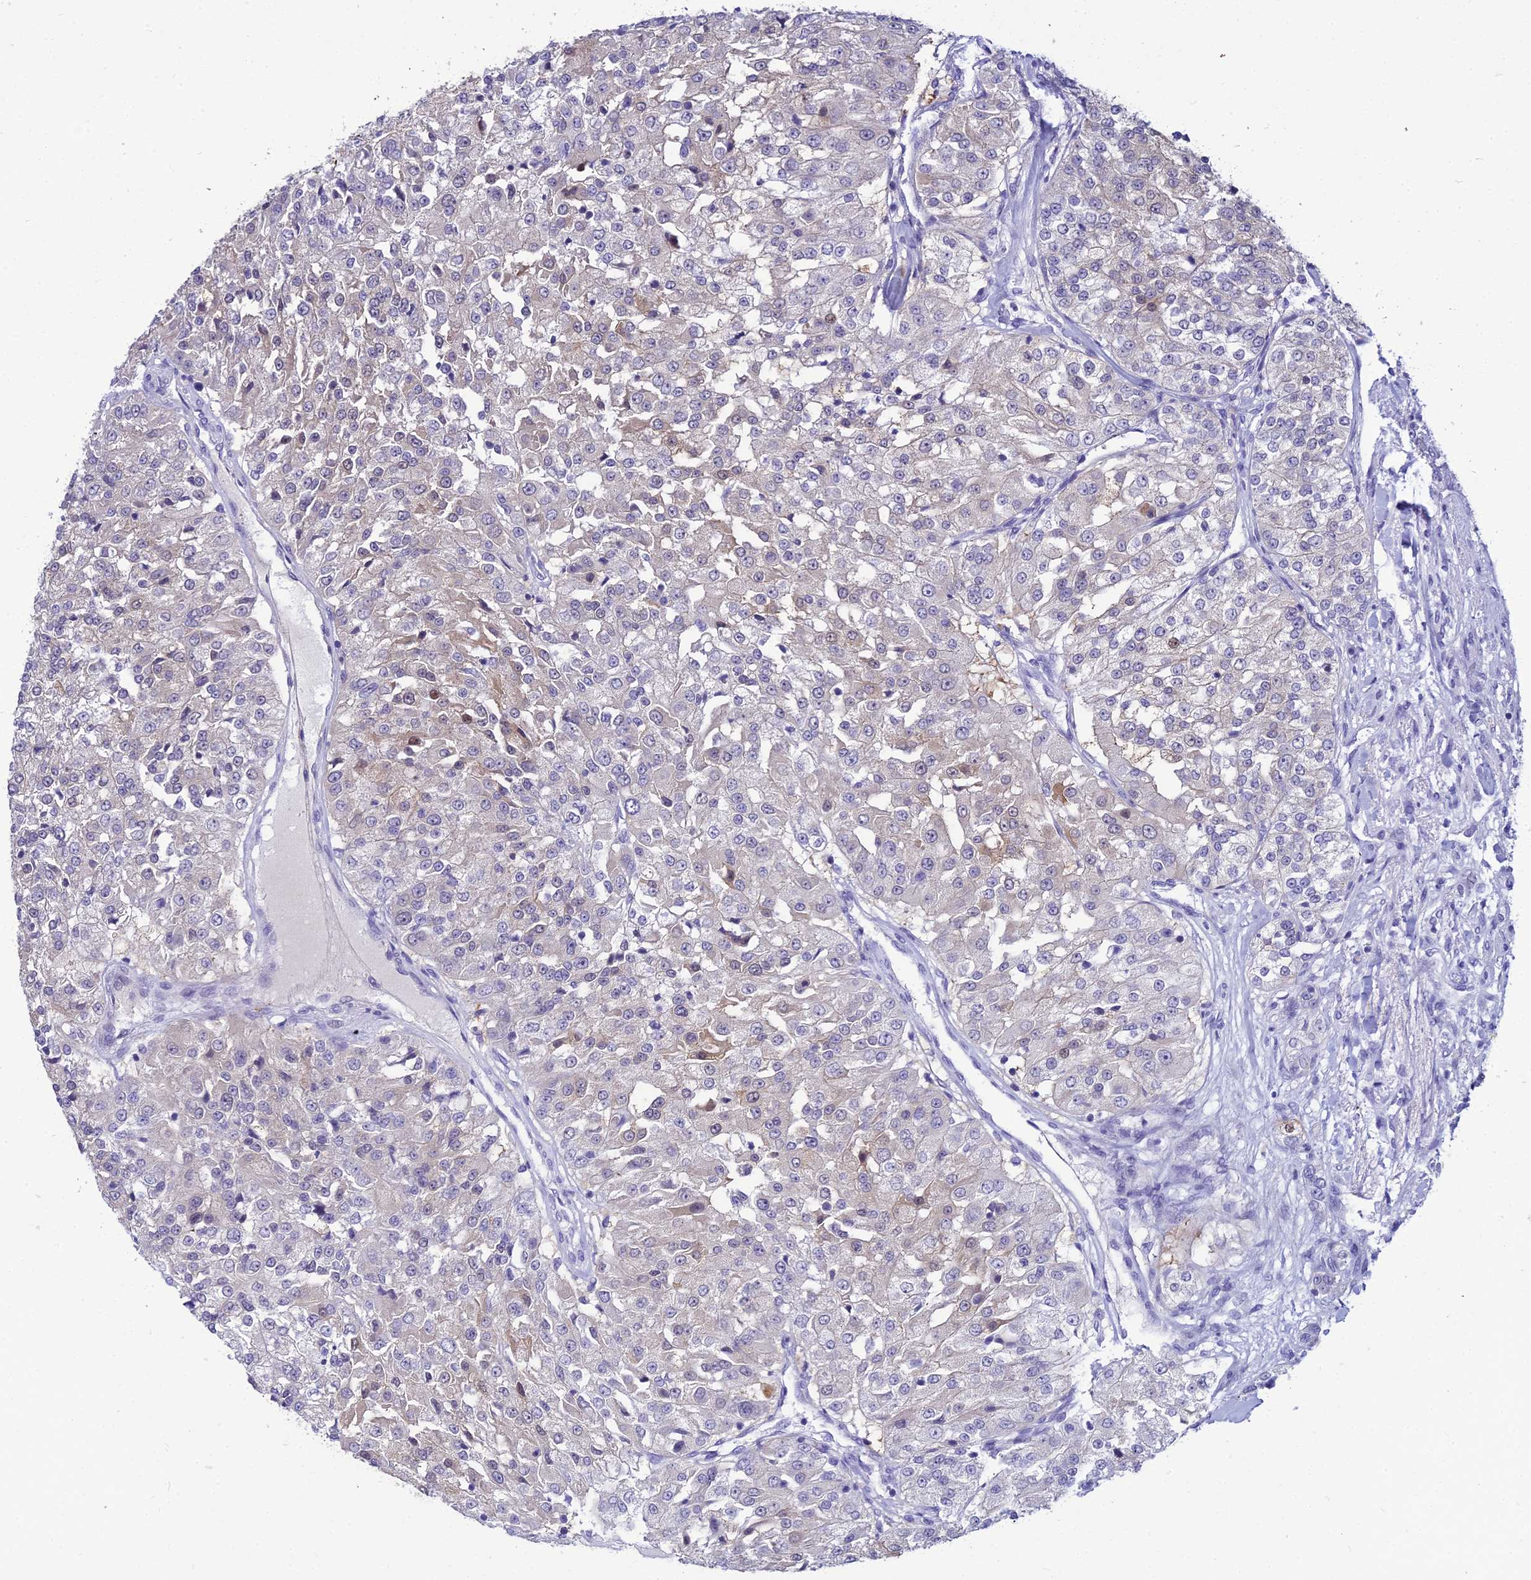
{"staining": {"intensity": "moderate", "quantity": "<25%", "location": "cytoplasmic/membranous,nuclear"}, "tissue": "renal cancer", "cell_type": "Tumor cells", "image_type": "cancer", "snomed": [{"axis": "morphology", "description": "Adenocarcinoma, NOS"}, {"axis": "topography", "description": "Kidney"}], "caption": "Immunohistochemical staining of renal cancer (adenocarcinoma) shows moderate cytoplasmic/membranous and nuclear protein expression in about <25% of tumor cells.", "gene": "ZMIZ1", "patient": {"sex": "female", "age": 63}}